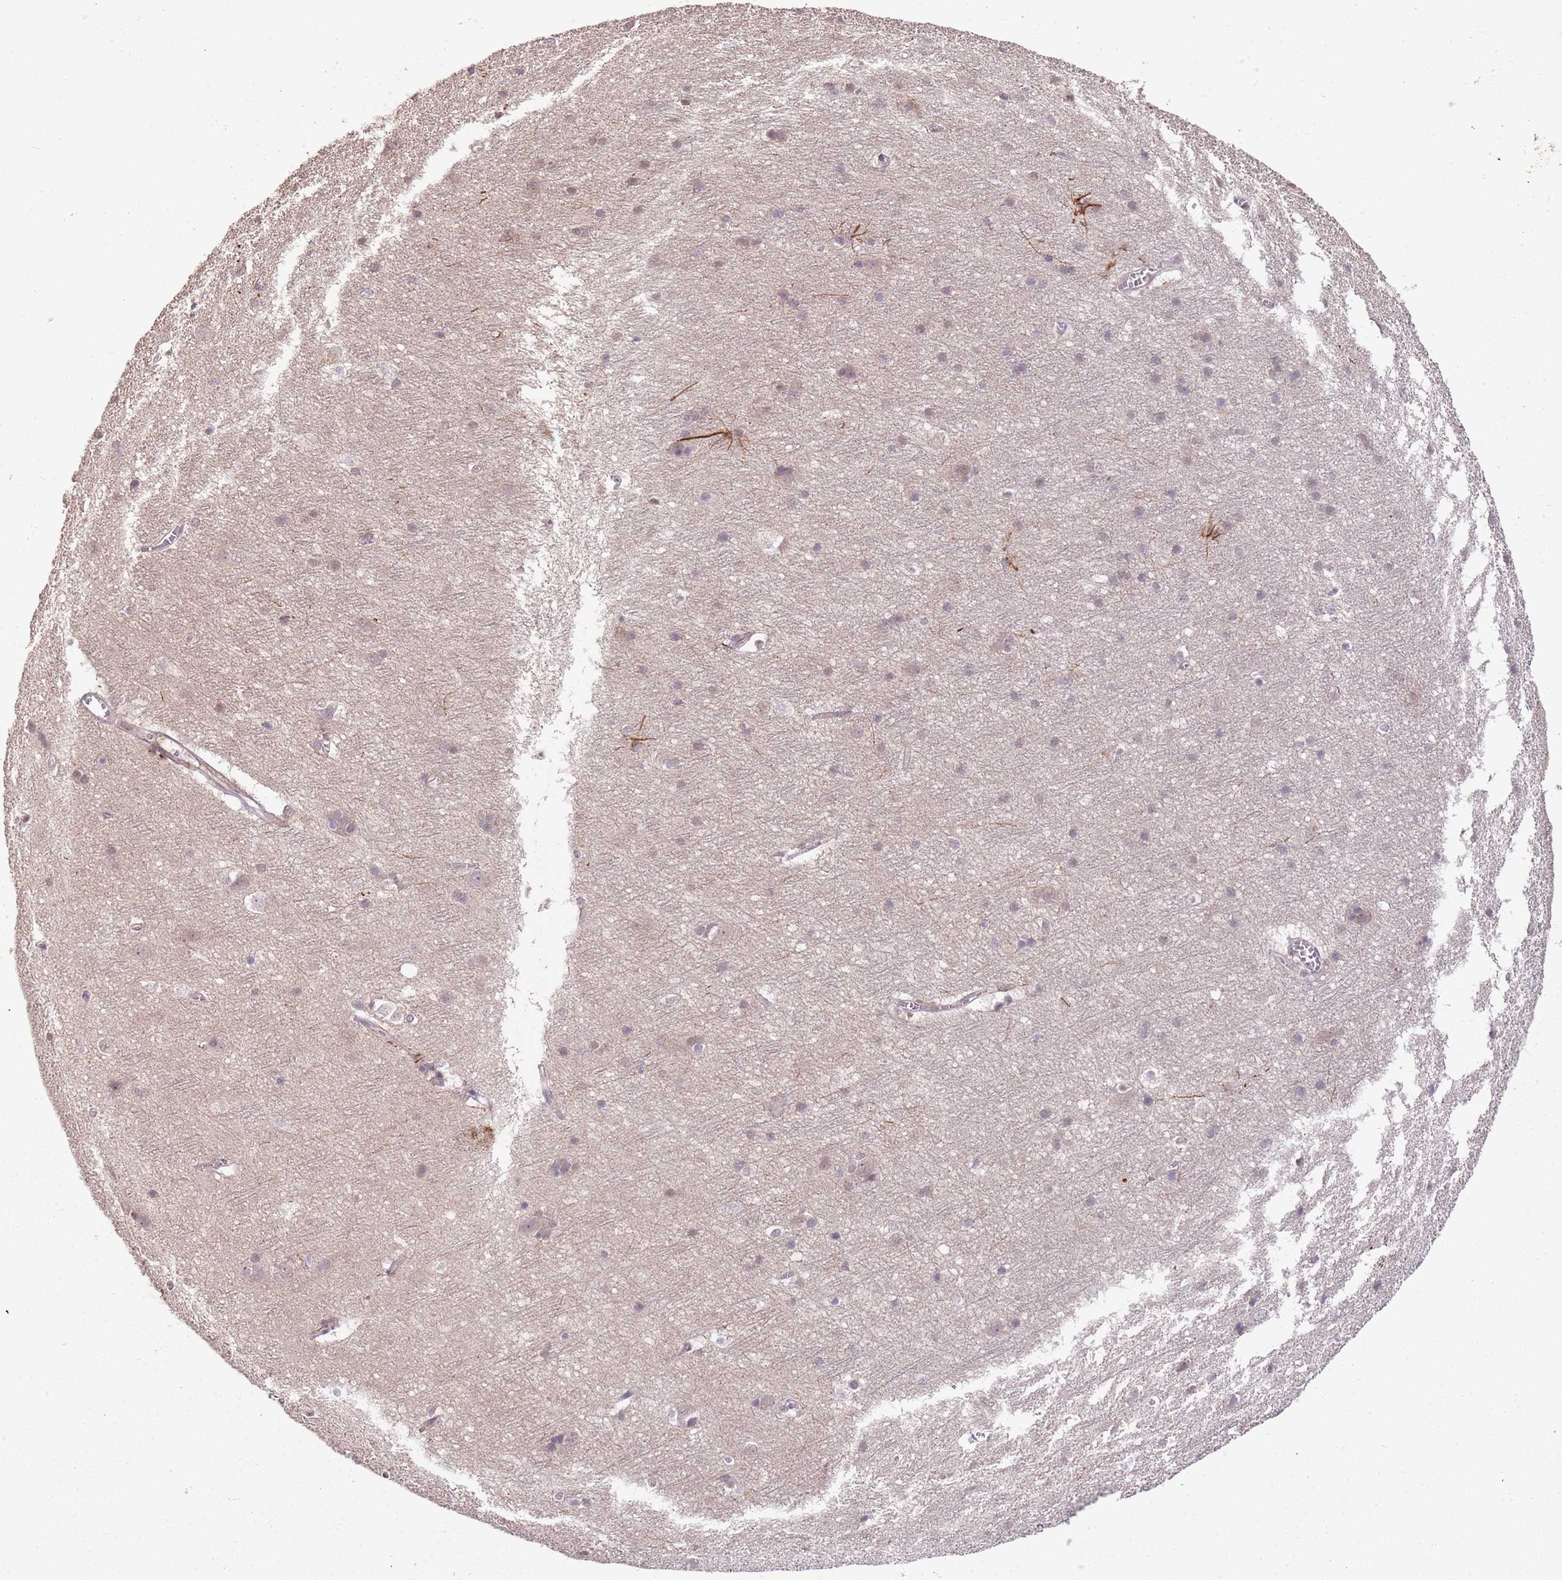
{"staining": {"intensity": "weak", "quantity": ">75%", "location": "nuclear"}, "tissue": "cerebral cortex", "cell_type": "Endothelial cells", "image_type": "normal", "snomed": [{"axis": "morphology", "description": "Normal tissue, NOS"}, {"axis": "topography", "description": "Cerebral cortex"}], "caption": "Immunohistochemical staining of unremarkable cerebral cortex reveals >75% levels of weak nuclear protein staining in approximately >75% of endothelial cells.", "gene": "NBPF4", "patient": {"sex": "male", "age": 54}}